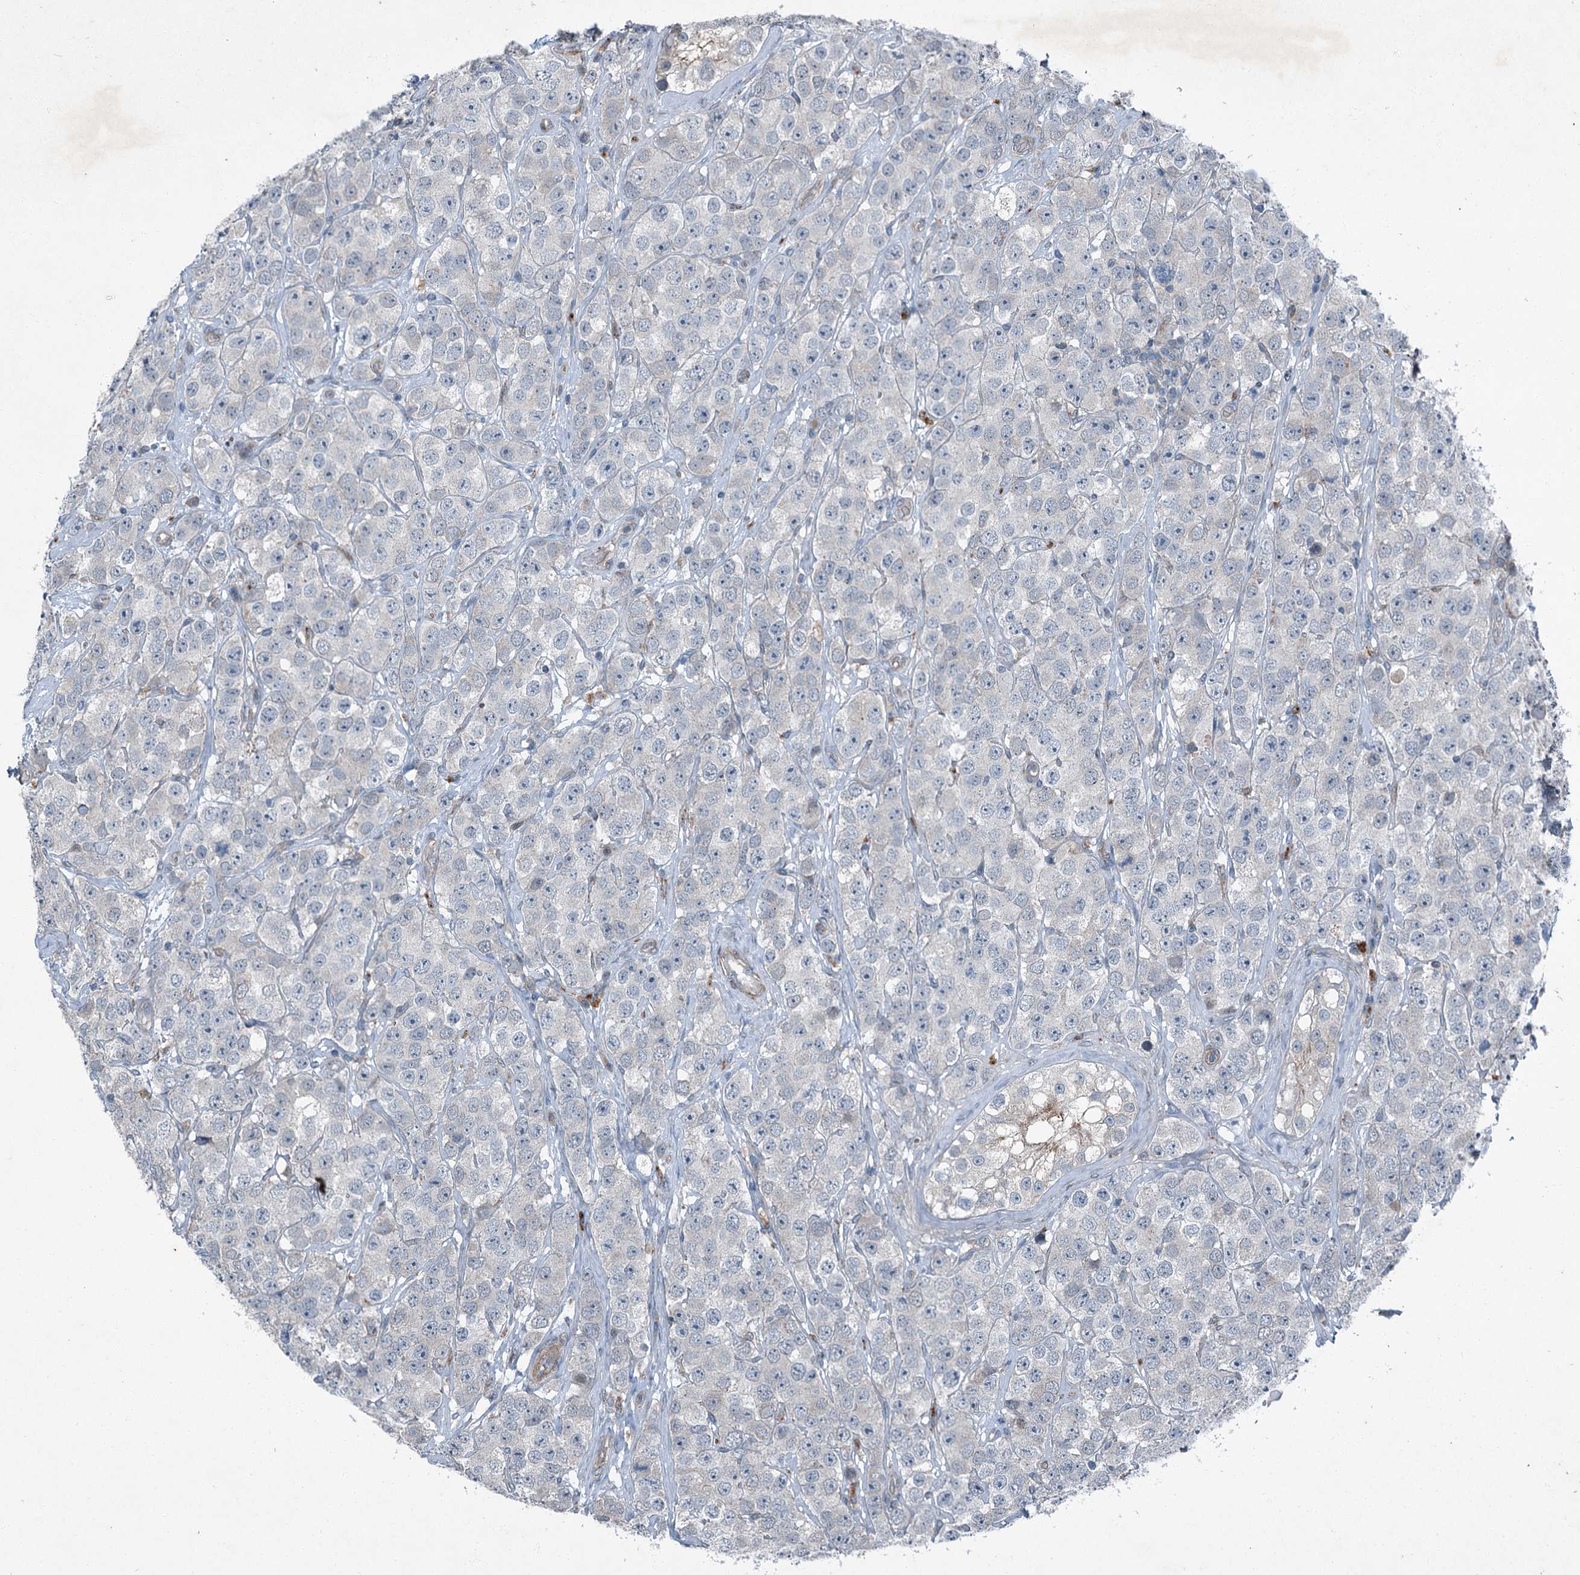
{"staining": {"intensity": "negative", "quantity": "none", "location": "none"}, "tissue": "testis cancer", "cell_type": "Tumor cells", "image_type": "cancer", "snomed": [{"axis": "morphology", "description": "Seminoma, NOS"}, {"axis": "topography", "description": "Testis"}], "caption": "IHC image of human testis cancer stained for a protein (brown), which shows no positivity in tumor cells.", "gene": "AXL", "patient": {"sex": "male", "age": 28}}